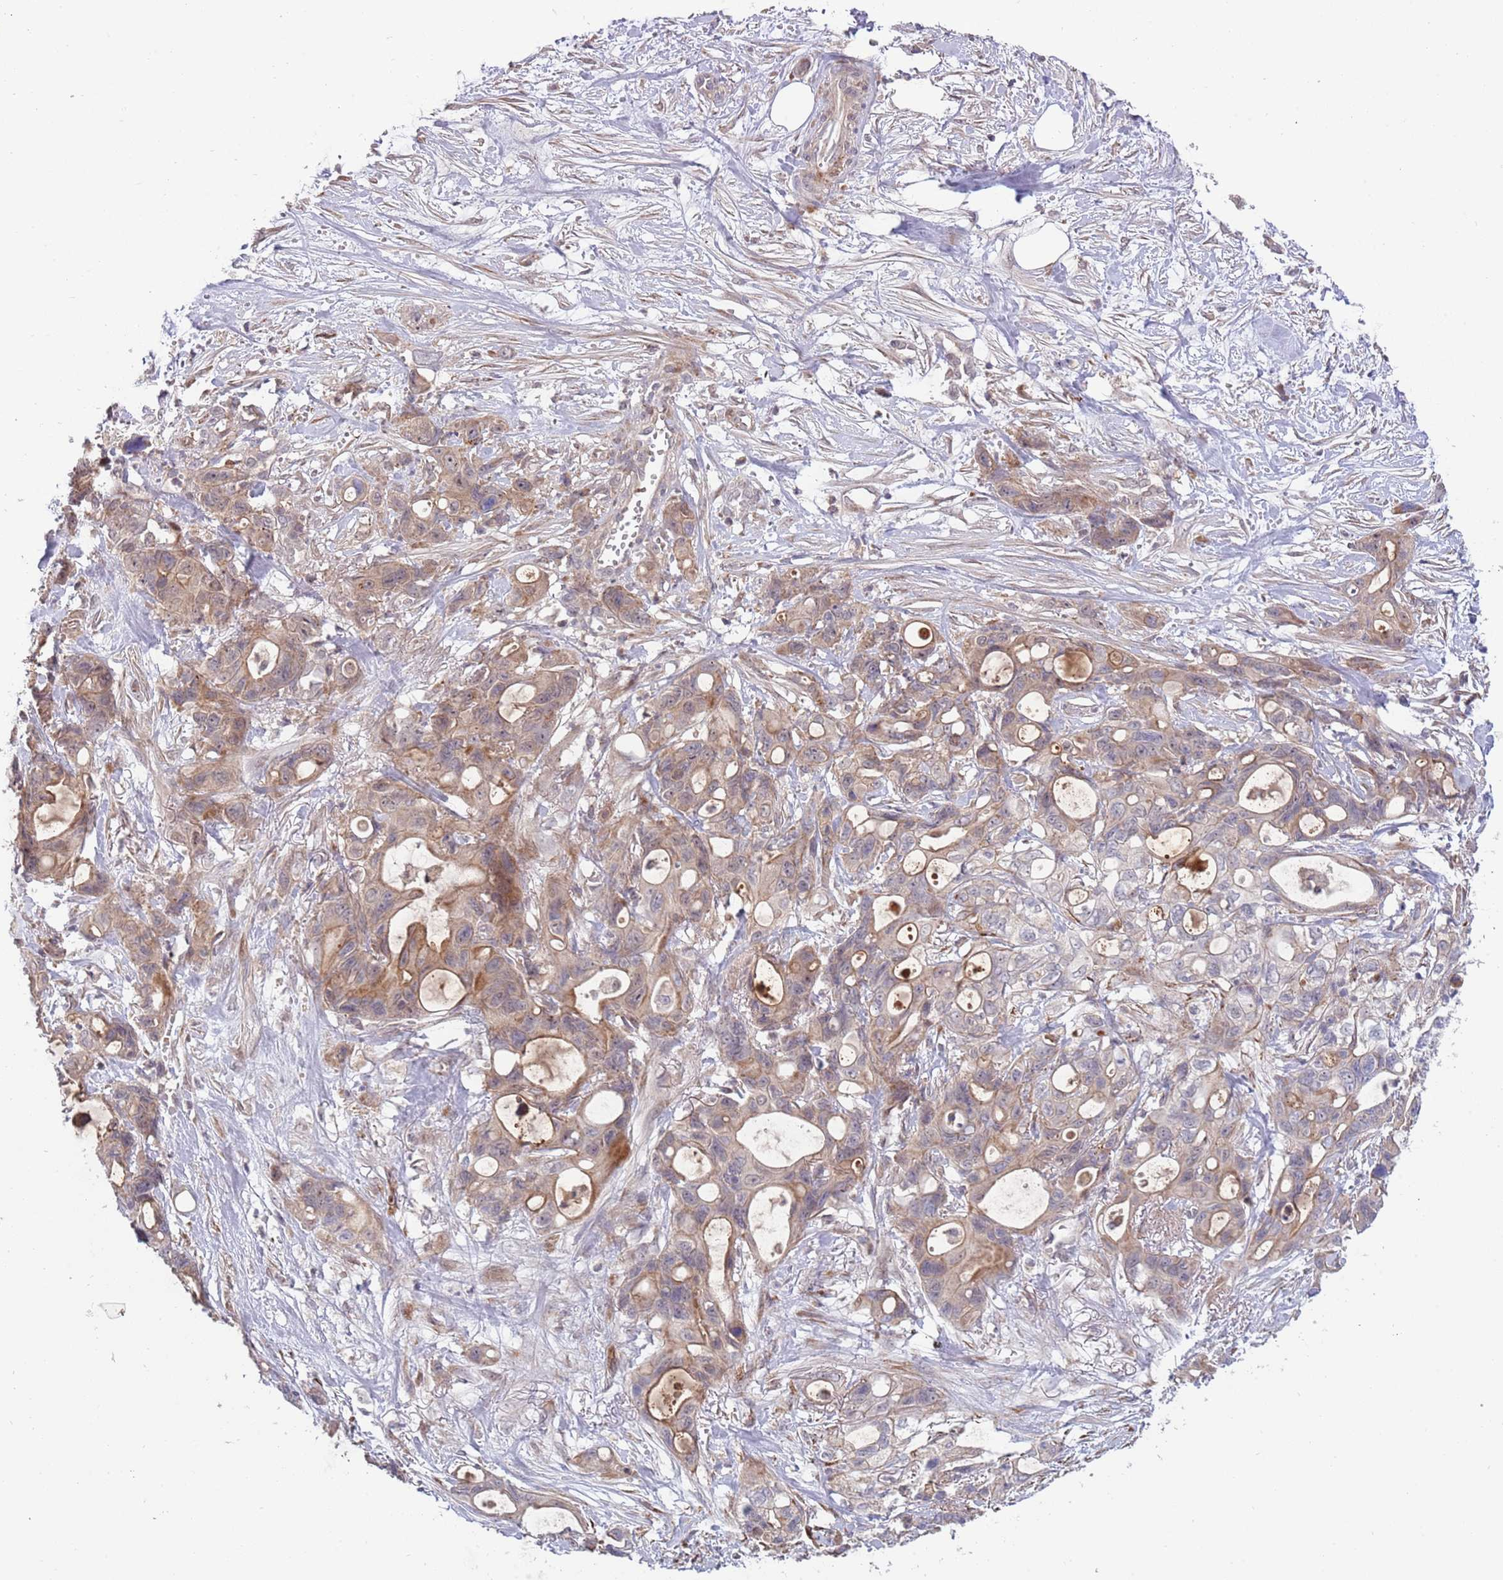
{"staining": {"intensity": "moderate", "quantity": "25%-75%", "location": "cytoplasmic/membranous"}, "tissue": "ovarian cancer", "cell_type": "Tumor cells", "image_type": "cancer", "snomed": [{"axis": "morphology", "description": "Cystadenocarcinoma, mucinous, NOS"}, {"axis": "topography", "description": "Ovary"}], "caption": "Human ovarian cancer (mucinous cystadenocarcinoma) stained for a protein (brown) reveals moderate cytoplasmic/membranous positive positivity in about 25%-75% of tumor cells.", "gene": "NT5DC4", "patient": {"sex": "female", "age": 70}}